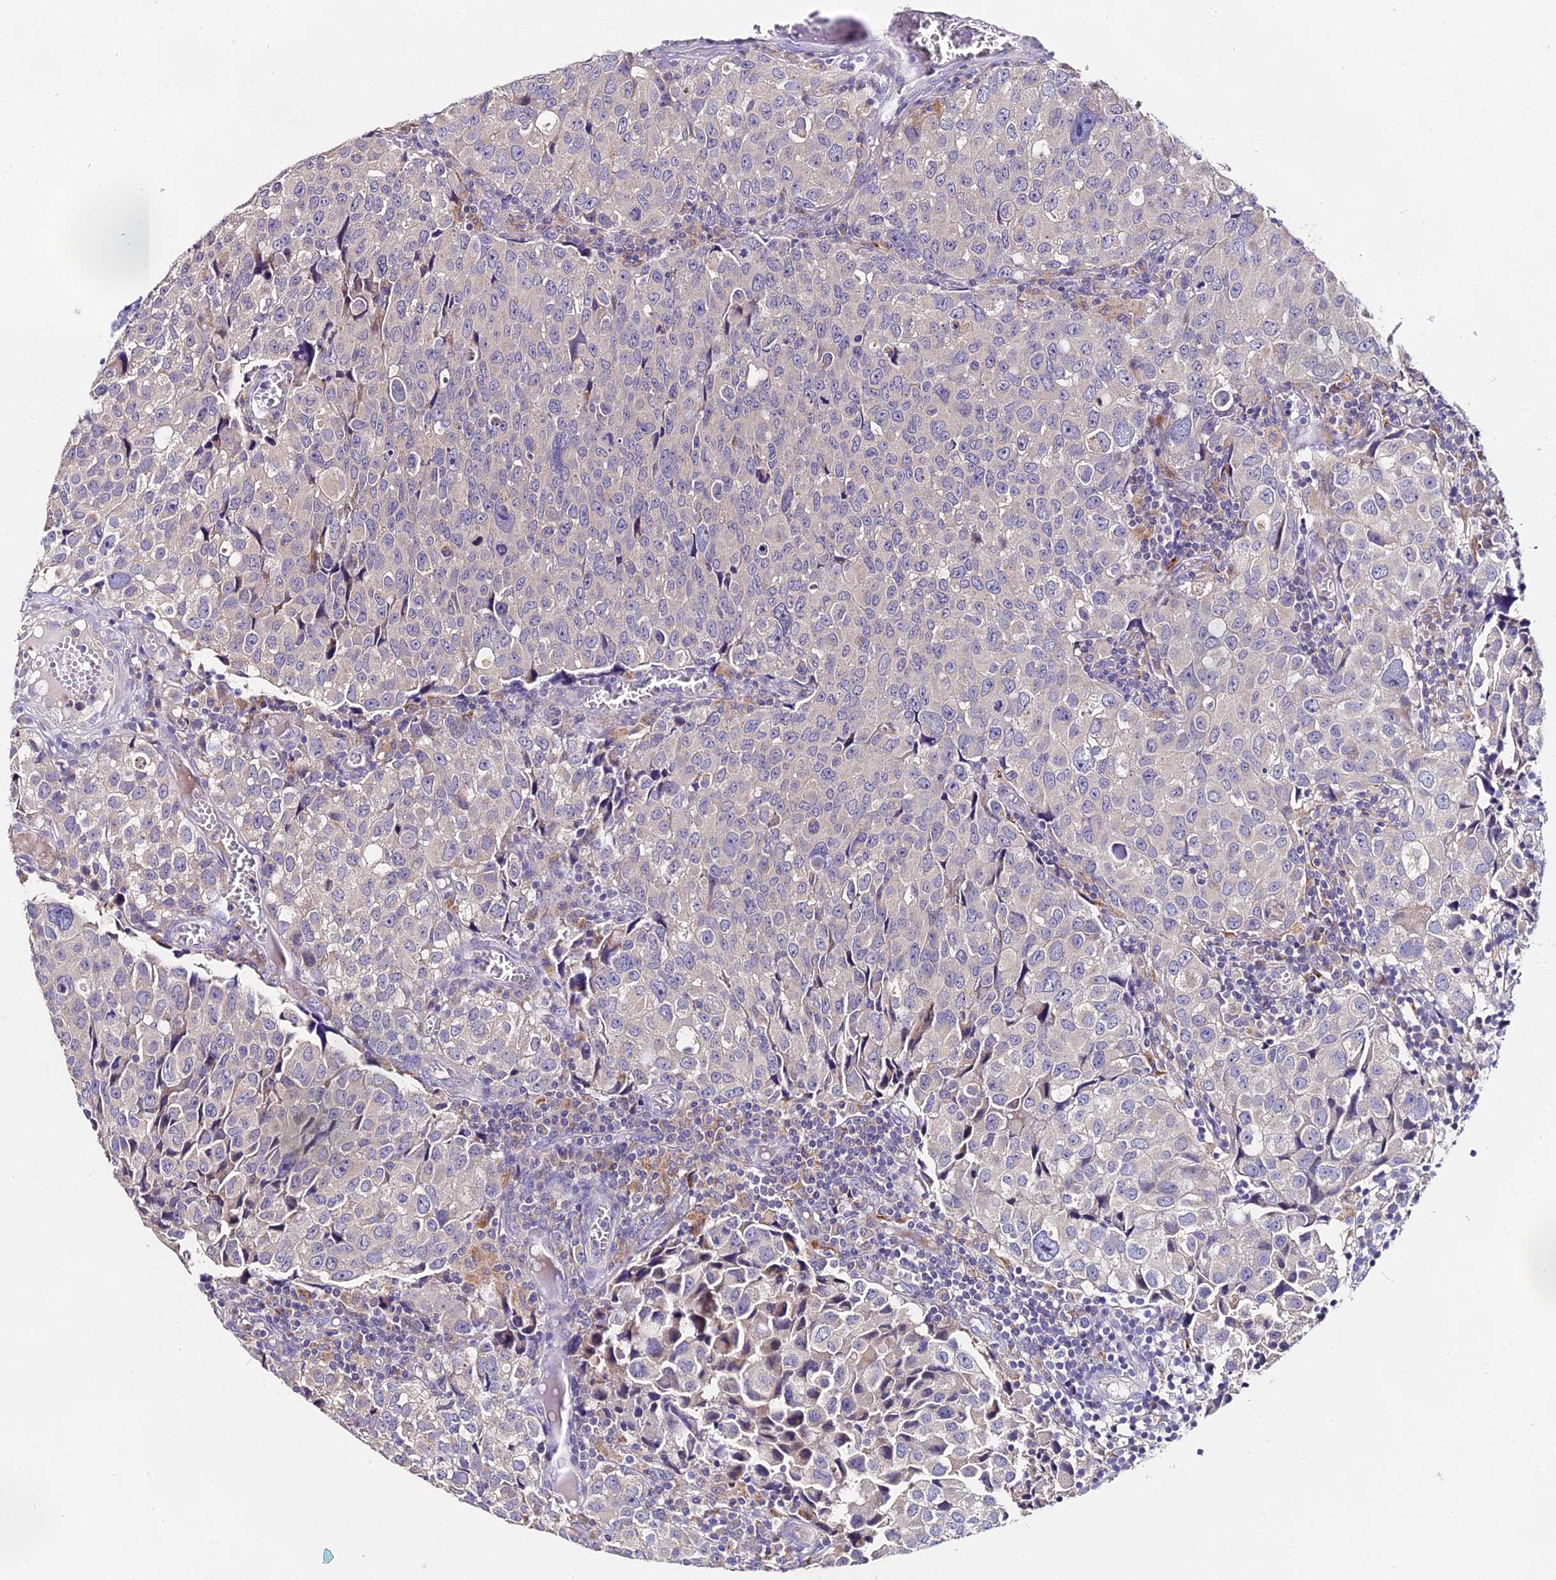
{"staining": {"intensity": "negative", "quantity": "none", "location": "none"}, "tissue": "urothelial cancer", "cell_type": "Tumor cells", "image_type": "cancer", "snomed": [{"axis": "morphology", "description": "Urothelial carcinoma, High grade"}, {"axis": "topography", "description": "Urinary bladder"}], "caption": "Tumor cells are negative for protein expression in human high-grade urothelial carcinoma.", "gene": "LYPD6", "patient": {"sex": "female", "age": 75}}